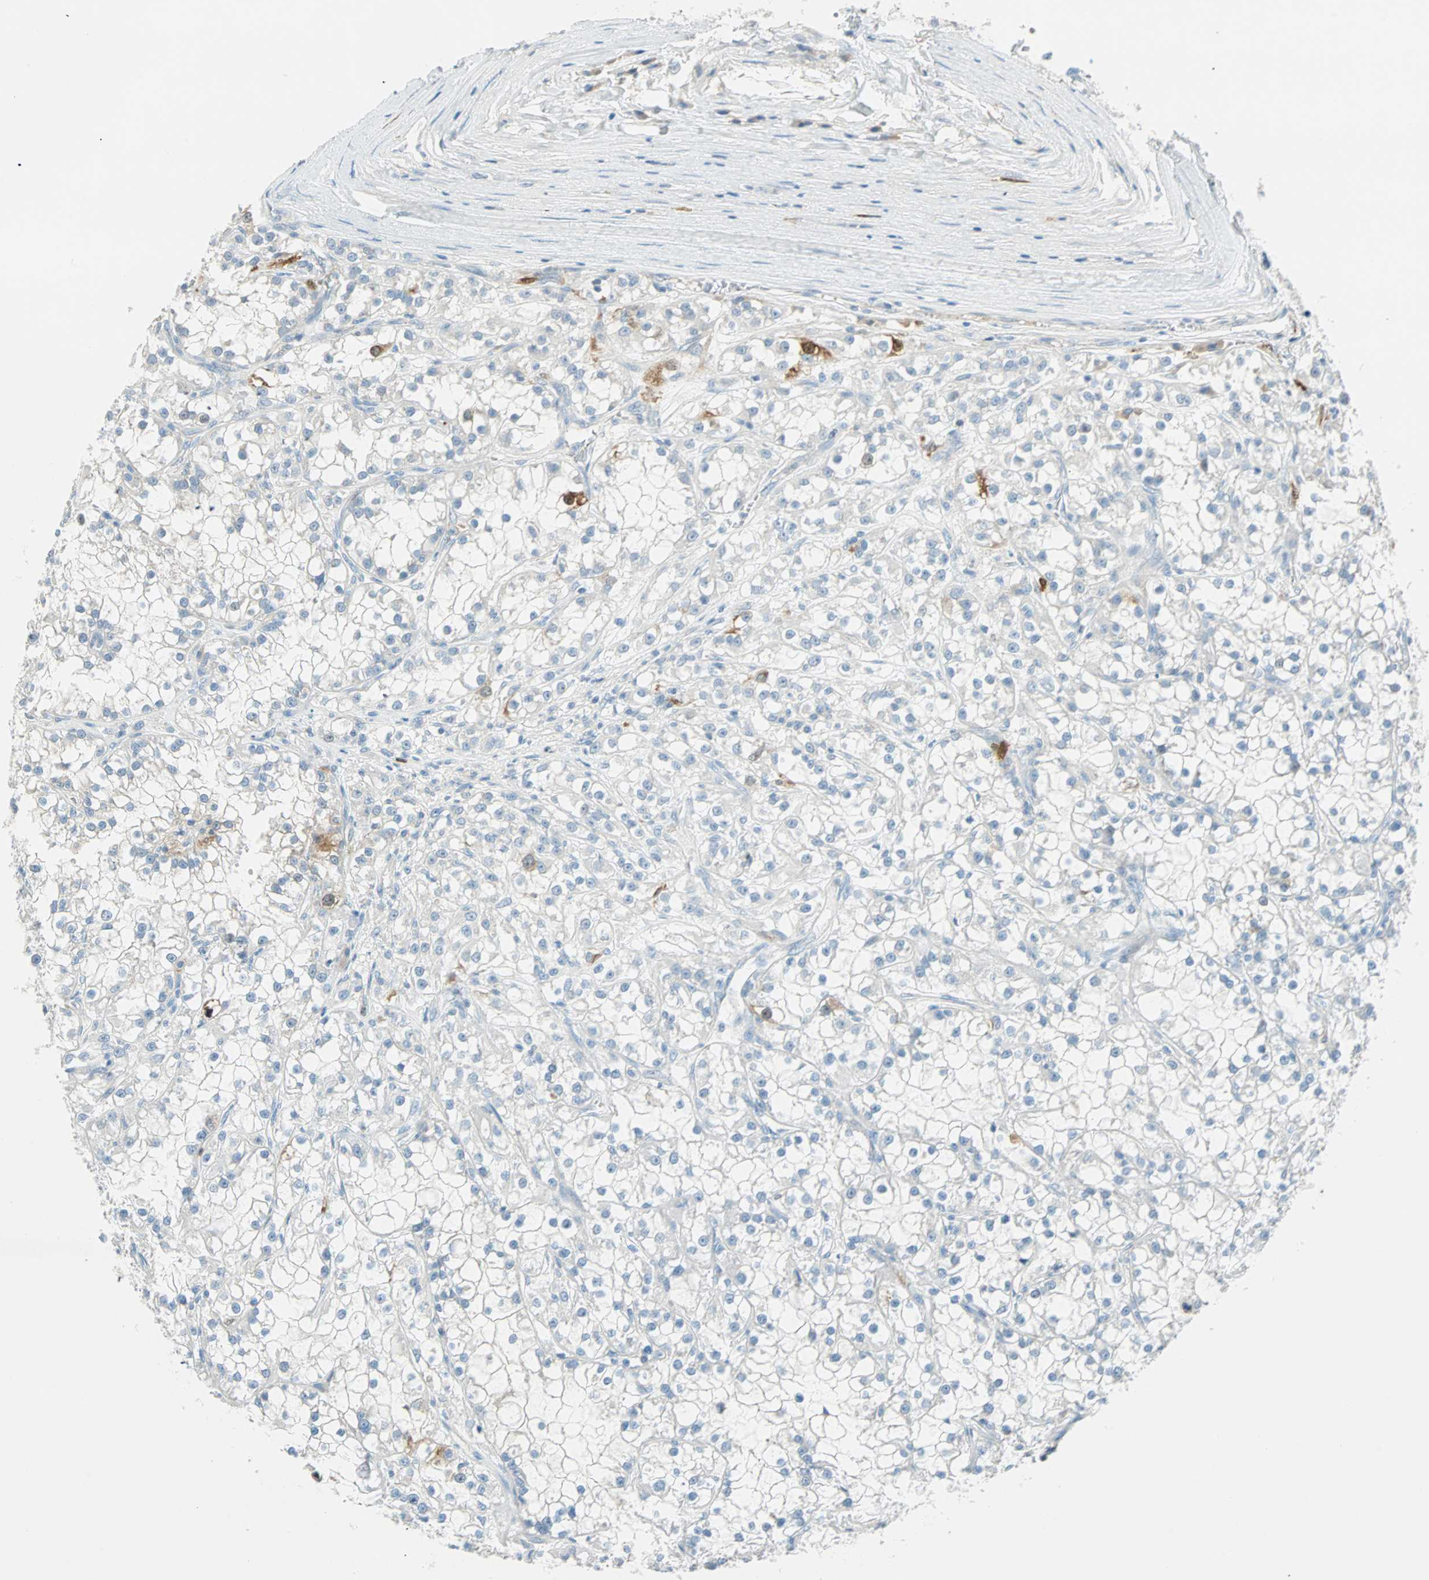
{"staining": {"intensity": "strong", "quantity": "<25%", "location": "cytoplasmic/membranous,nuclear"}, "tissue": "renal cancer", "cell_type": "Tumor cells", "image_type": "cancer", "snomed": [{"axis": "morphology", "description": "Adenocarcinoma, NOS"}, {"axis": "topography", "description": "Kidney"}], "caption": "Protein staining exhibits strong cytoplasmic/membranous and nuclear positivity in approximately <25% of tumor cells in renal cancer.", "gene": "PTTG1", "patient": {"sex": "female", "age": 52}}